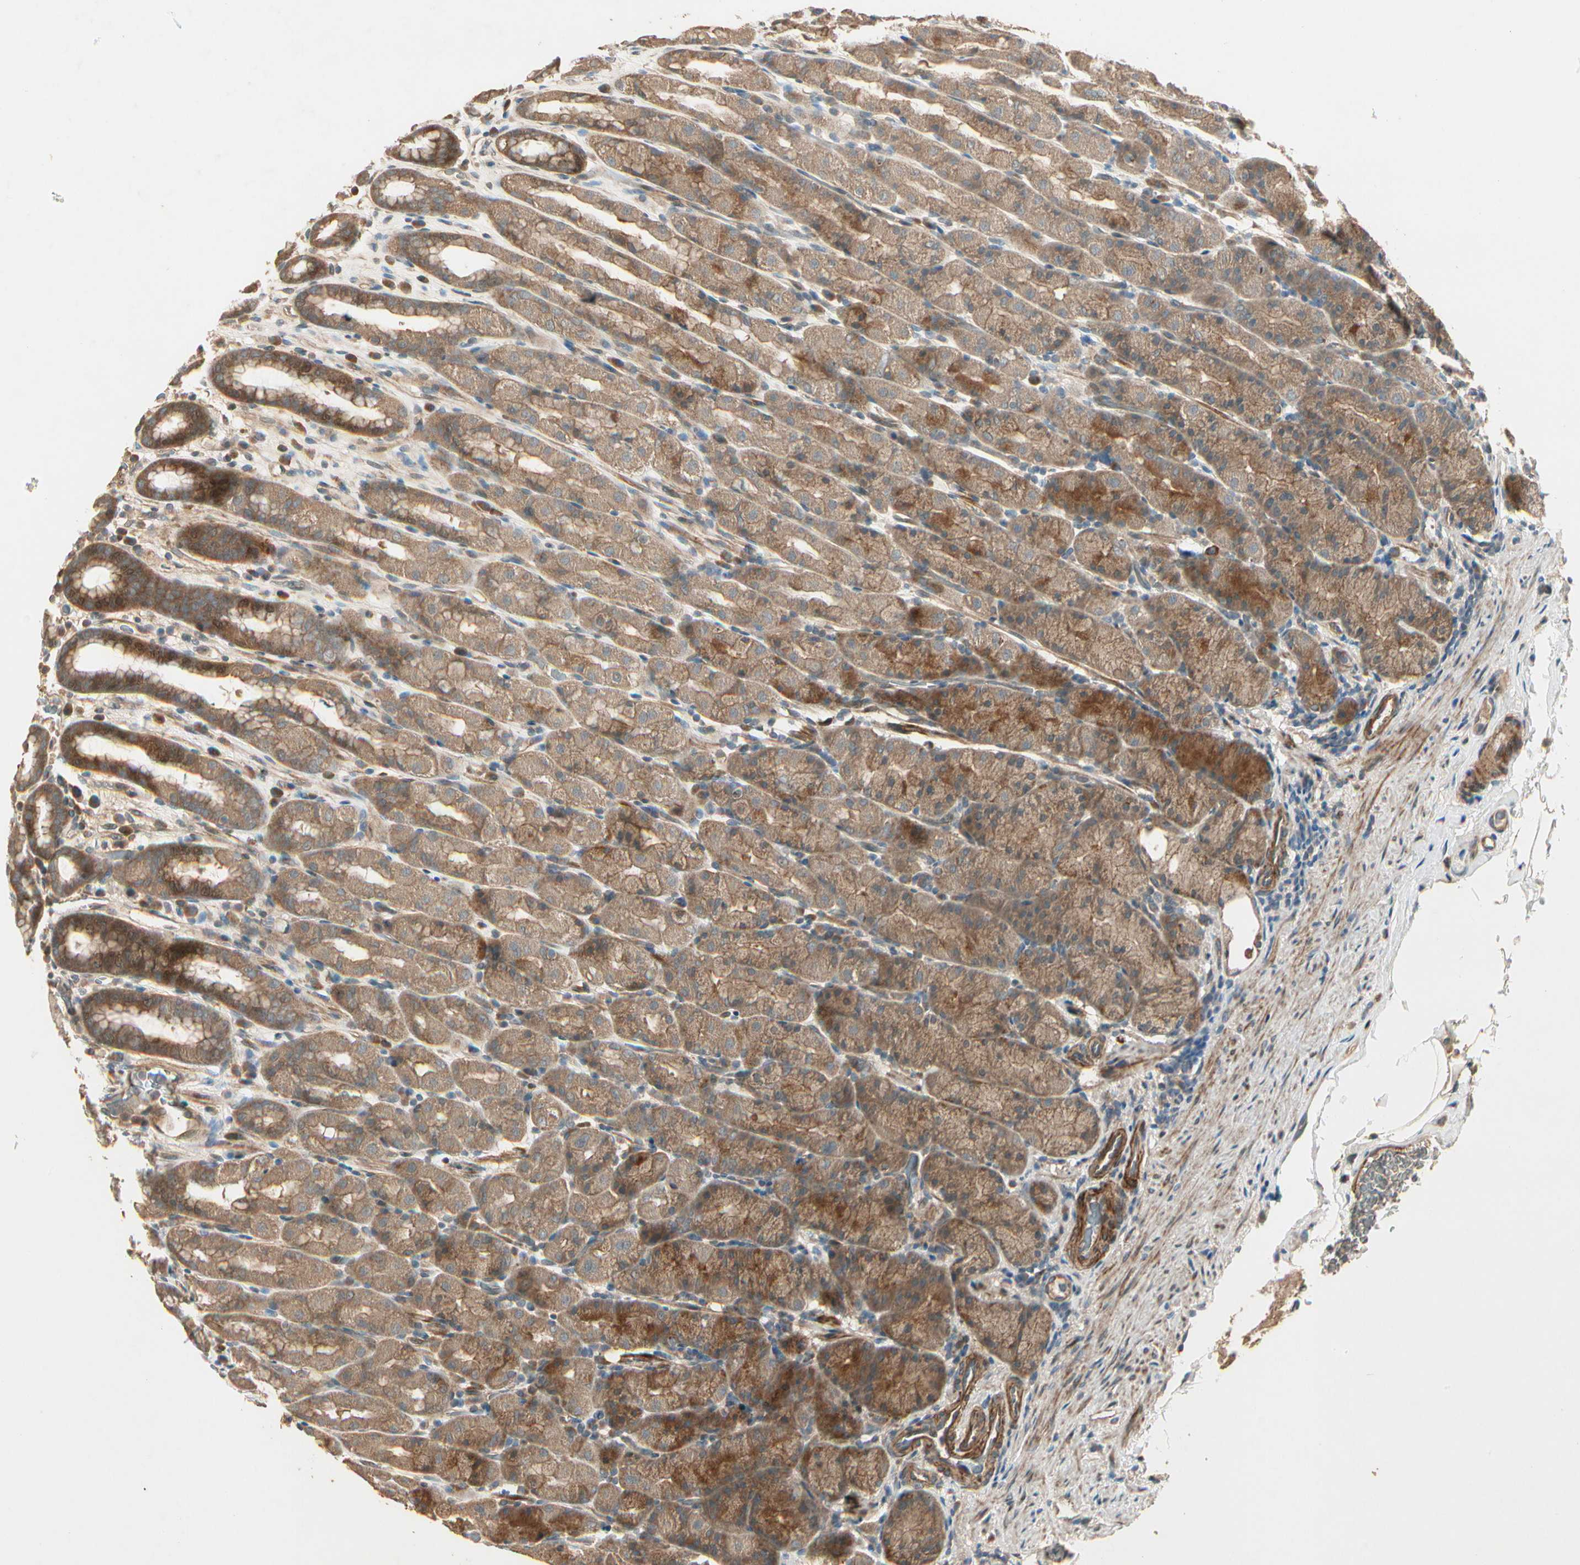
{"staining": {"intensity": "moderate", "quantity": ">75%", "location": "cytoplasmic/membranous"}, "tissue": "stomach", "cell_type": "Glandular cells", "image_type": "normal", "snomed": [{"axis": "morphology", "description": "Normal tissue, NOS"}, {"axis": "topography", "description": "Stomach, upper"}], "caption": "Immunohistochemistry (IHC) histopathology image of unremarkable stomach stained for a protein (brown), which shows medium levels of moderate cytoplasmic/membranous expression in approximately >75% of glandular cells.", "gene": "ACVR1", "patient": {"sex": "male", "age": 68}}